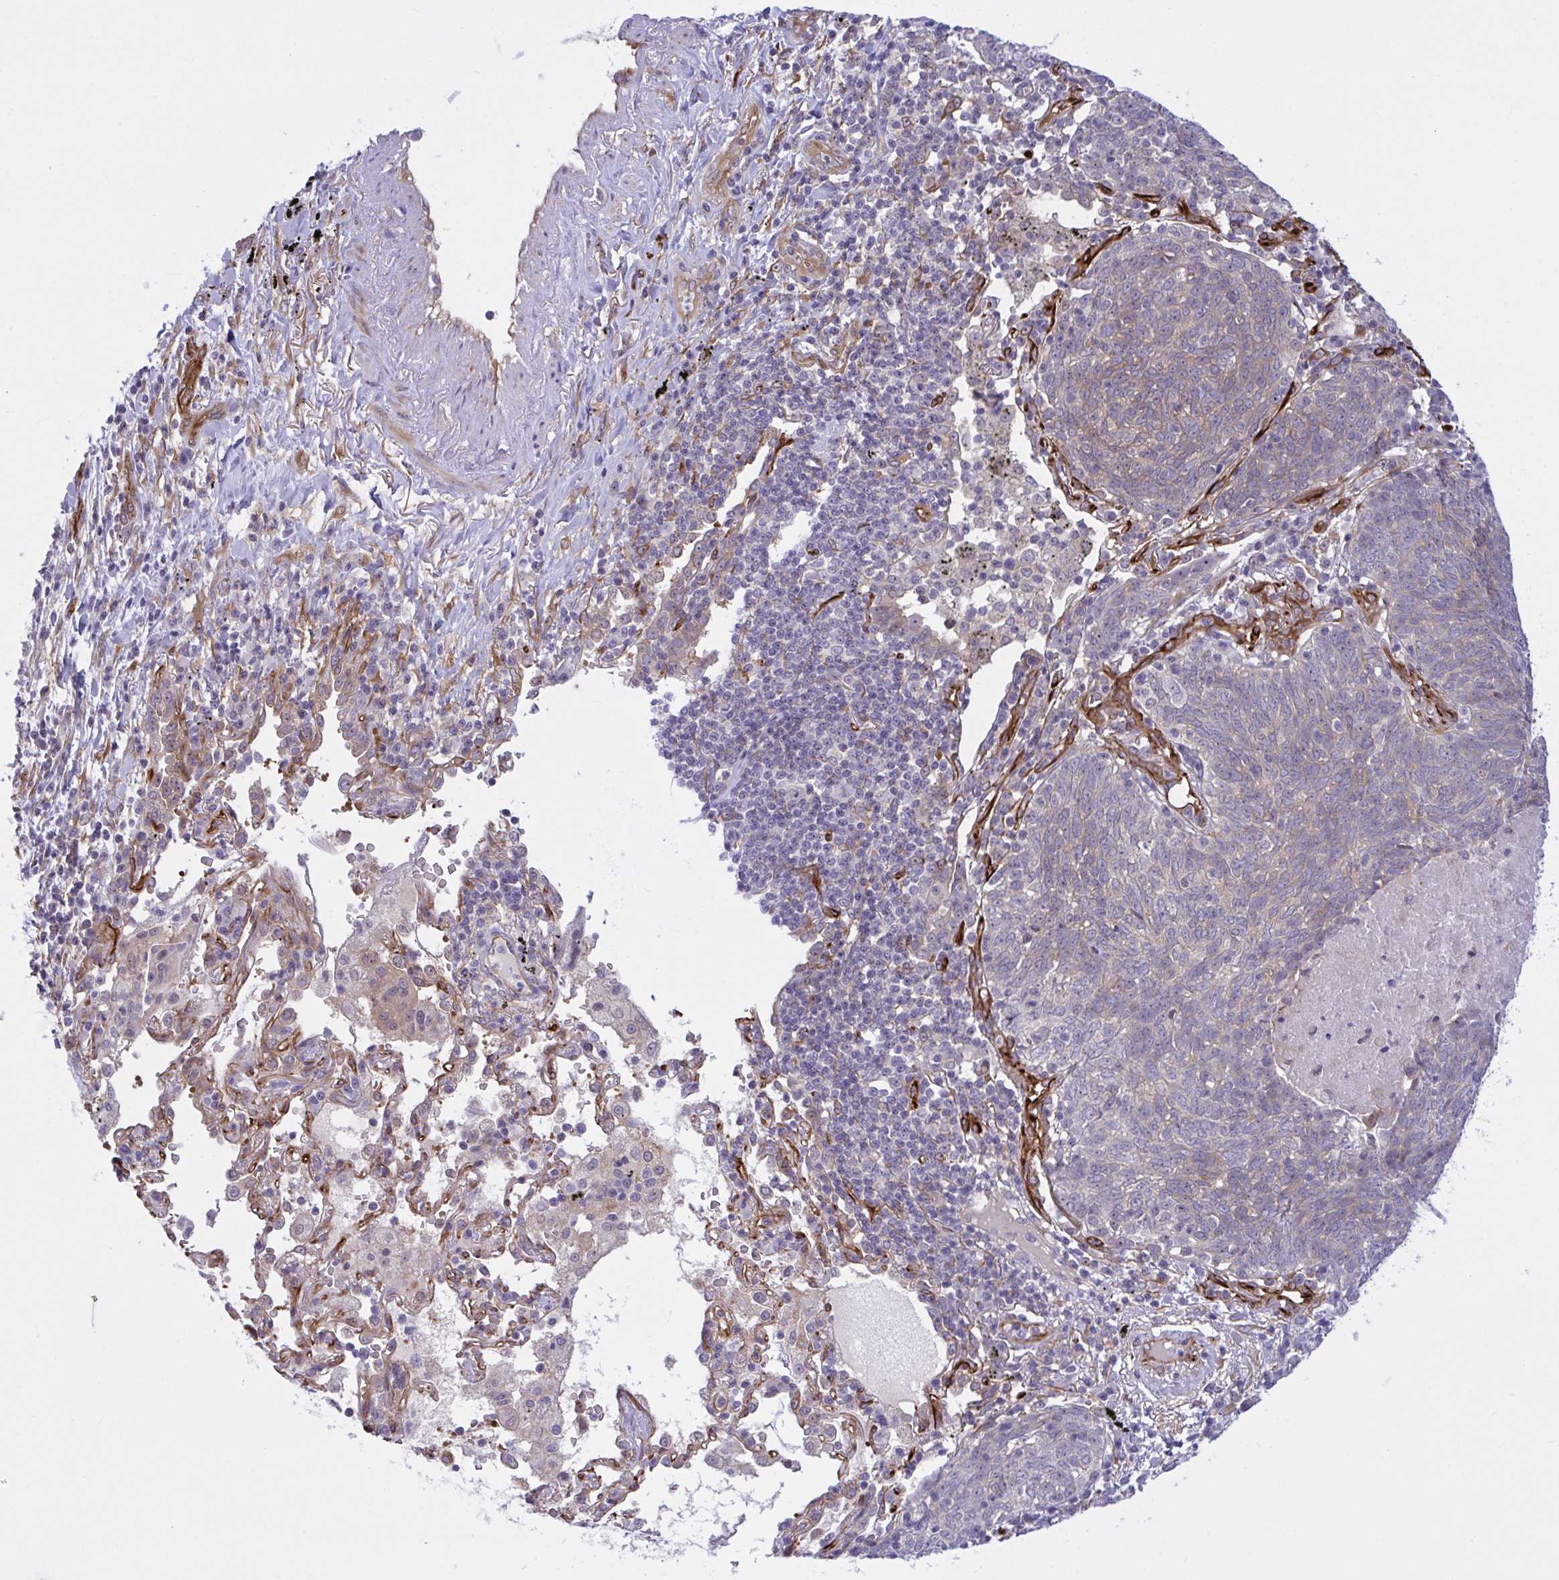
{"staining": {"intensity": "weak", "quantity": ">75%", "location": "cytoplasmic/membranous"}, "tissue": "lung cancer", "cell_type": "Tumor cells", "image_type": "cancer", "snomed": [{"axis": "morphology", "description": "Squamous cell carcinoma, NOS"}, {"axis": "topography", "description": "Lung"}], "caption": "DAB (3,3'-diaminobenzidine) immunohistochemical staining of squamous cell carcinoma (lung) demonstrates weak cytoplasmic/membranous protein positivity in approximately >75% of tumor cells.", "gene": "PRRT4", "patient": {"sex": "female", "age": 72}}